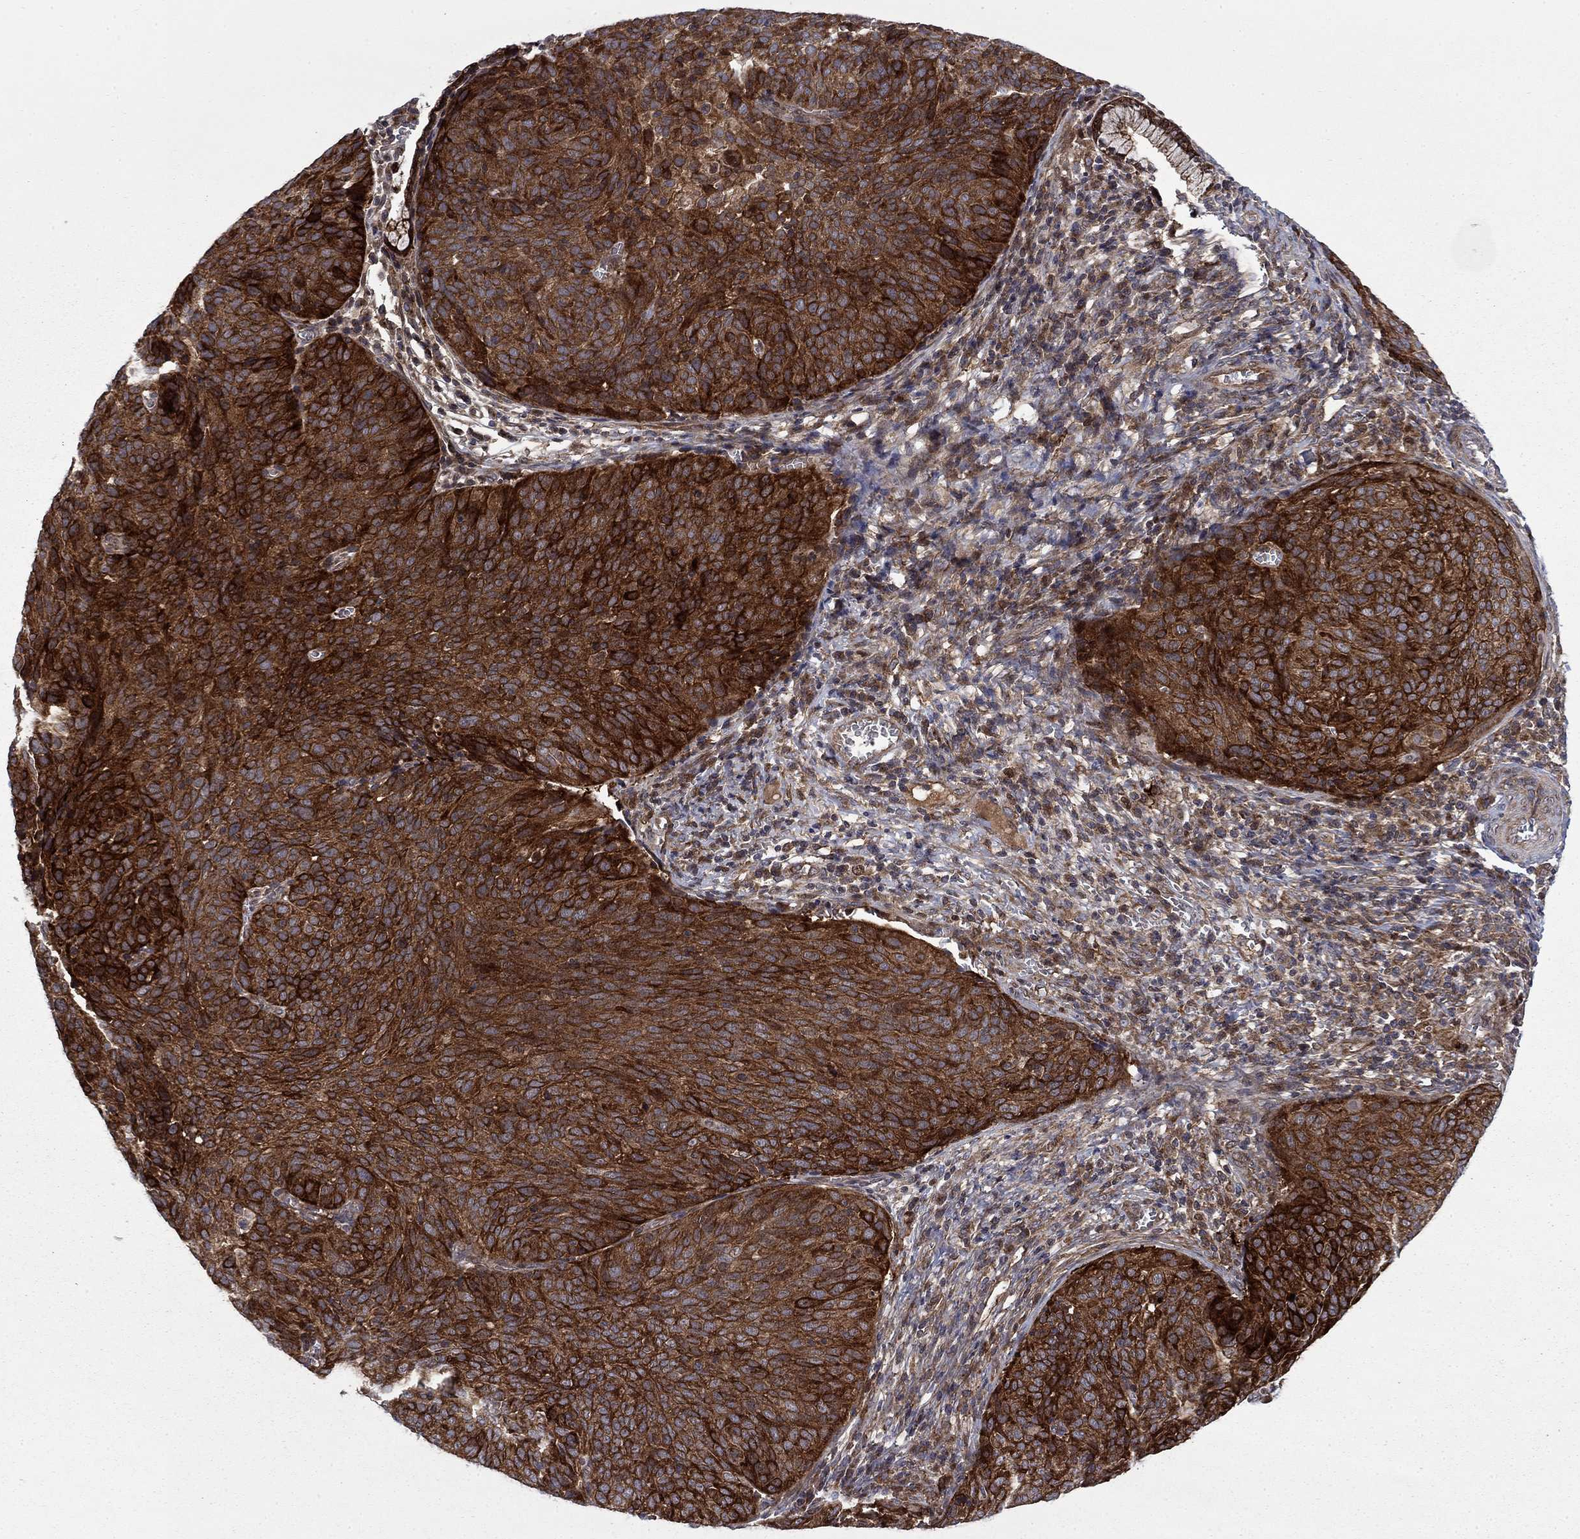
{"staining": {"intensity": "strong", "quantity": ">75%", "location": "cytoplasmic/membranous"}, "tissue": "cervical cancer", "cell_type": "Tumor cells", "image_type": "cancer", "snomed": [{"axis": "morphology", "description": "Squamous cell carcinoma, NOS"}, {"axis": "topography", "description": "Cervix"}], "caption": "Tumor cells demonstrate high levels of strong cytoplasmic/membranous positivity in about >75% of cells in human squamous cell carcinoma (cervical).", "gene": "HDAC4", "patient": {"sex": "female", "age": 39}}